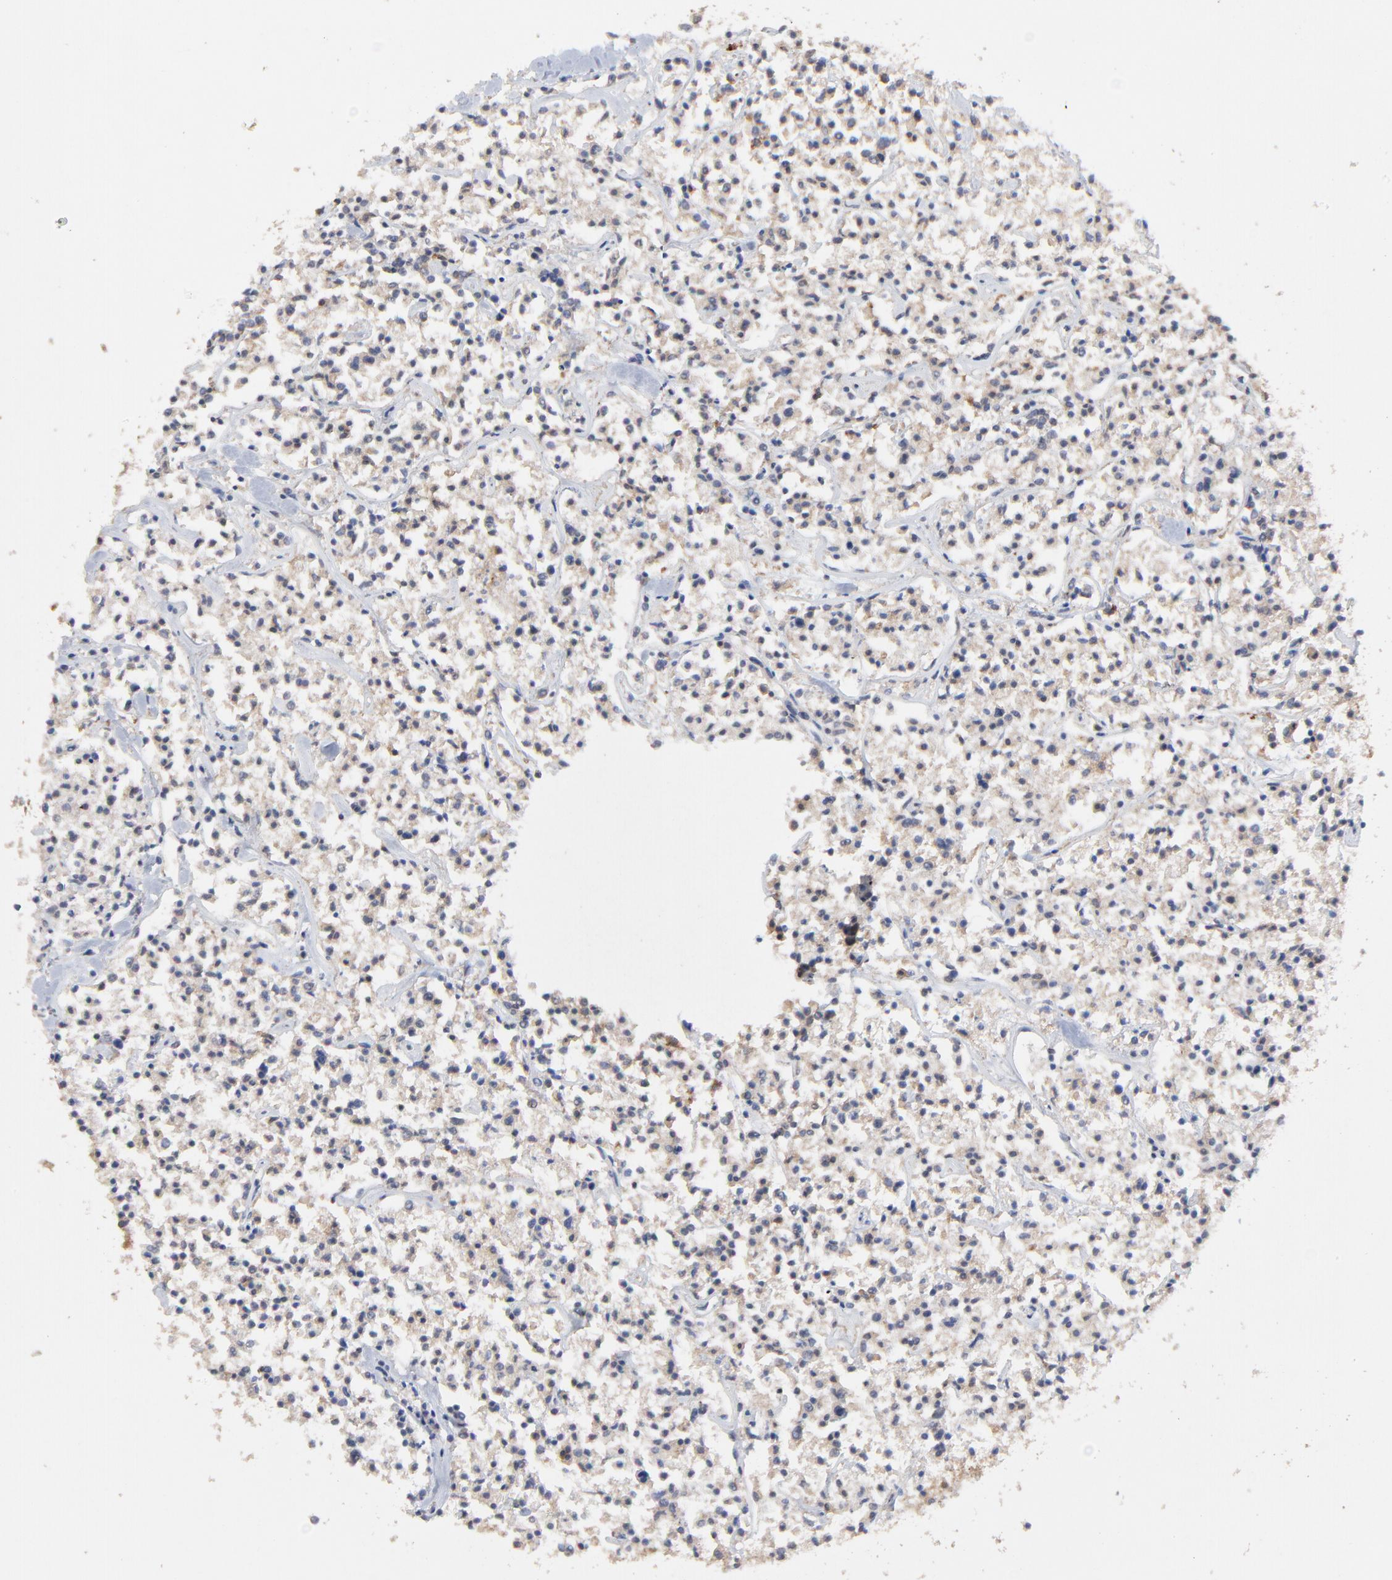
{"staining": {"intensity": "weak", "quantity": ">75%", "location": "cytoplasmic/membranous"}, "tissue": "lymphoma", "cell_type": "Tumor cells", "image_type": "cancer", "snomed": [{"axis": "morphology", "description": "Malignant lymphoma, non-Hodgkin's type, Low grade"}, {"axis": "topography", "description": "Small intestine"}], "caption": "Immunohistochemical staining of low-grade malignant lymphoma, non-Hodgkin's type displays low levels of weak cytoplasmic/membranous staining in approximately >75% of tumor cells.", "gene": "RAB9A", "patient": {"sex": "female", "age": 59}}